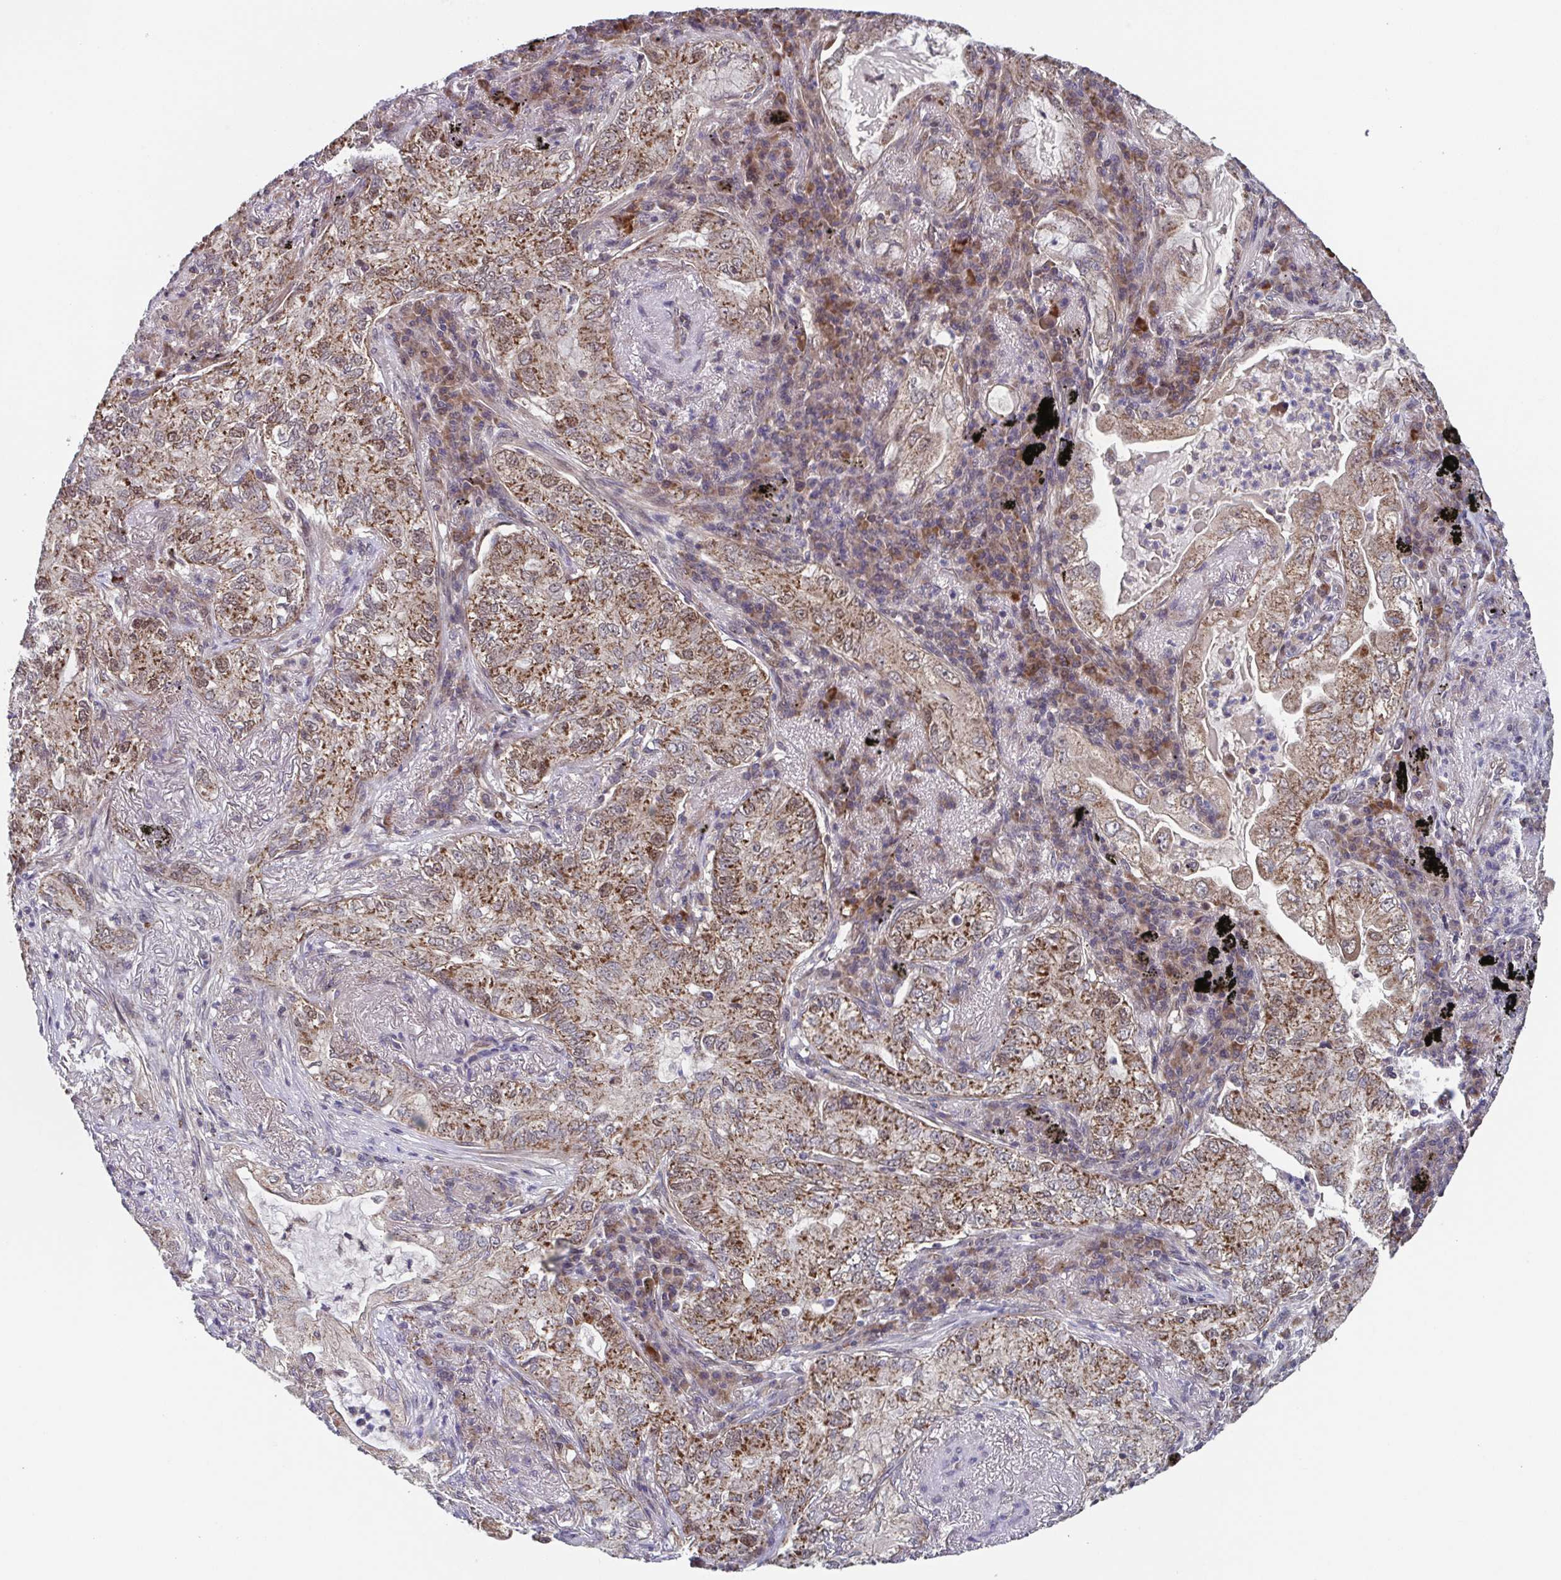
{"staining": {"intensity": "moderate", "quantity": ">75%", "location": "cytoplasmic/membranous"}, "tissue": "lung cancer", "cell_type": "Tumor cells", "image_type": "cancer", "snomed": [{"axis": "morphology", "description": "Adenocarcinoma, NOS"}, {"axis": "topography", "description": "Lung"}], "caption": "Brown immunohistochemical staining in lung cancer shows moderate cytoplasmic/membranous expression in approximately >75% of tumor cells.", "gene": "TTC19", "patient": {"sex": "female", "age": 73}}